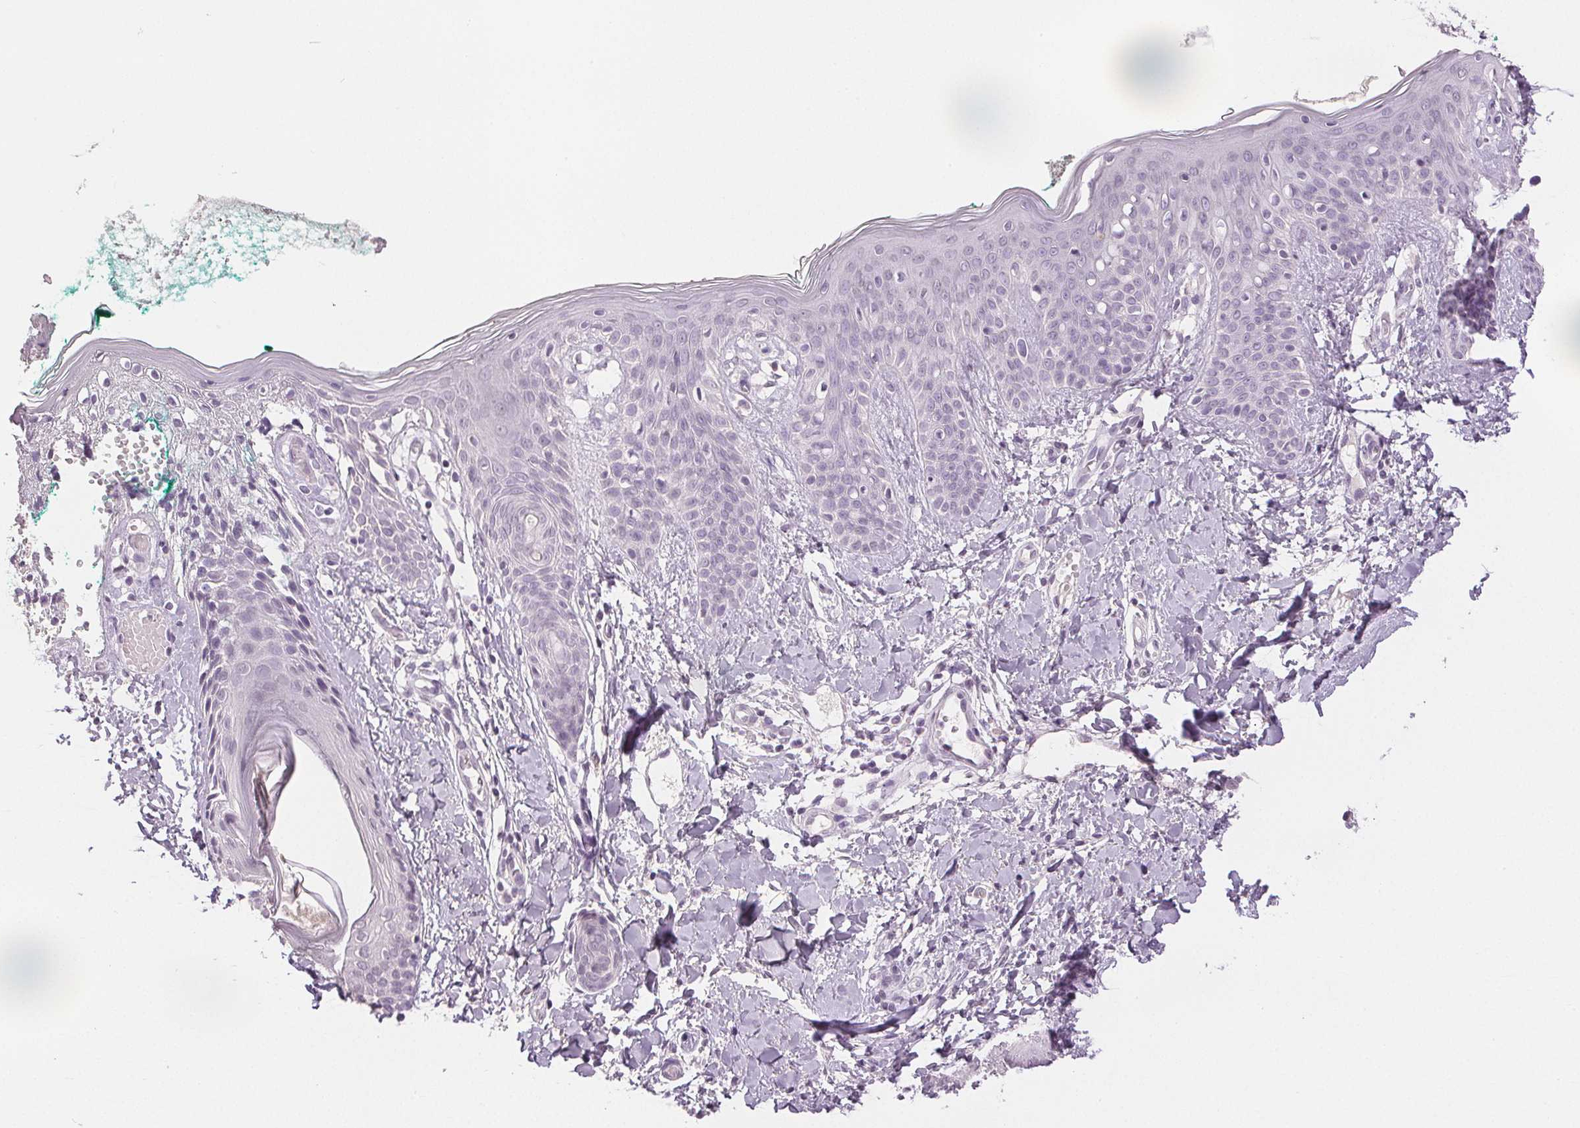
{"staining": {"intensity": "negative", "quantity": "none", "location": "none"}, "tissue": "skin", "cell_type": "Fibroblasts", "image_type": "normal", "snomed": [{"axis": "morphology", "description": "Normal tissue, NOS"}, {"axis": "topography", "description": "Skin"}], "caption": "IHC of benign human skin exhibits no expression in fibroblasts. Nuclei are stained in blue.", "gene": "SCGN", "patient": {"sex": "male", "age": 16}}